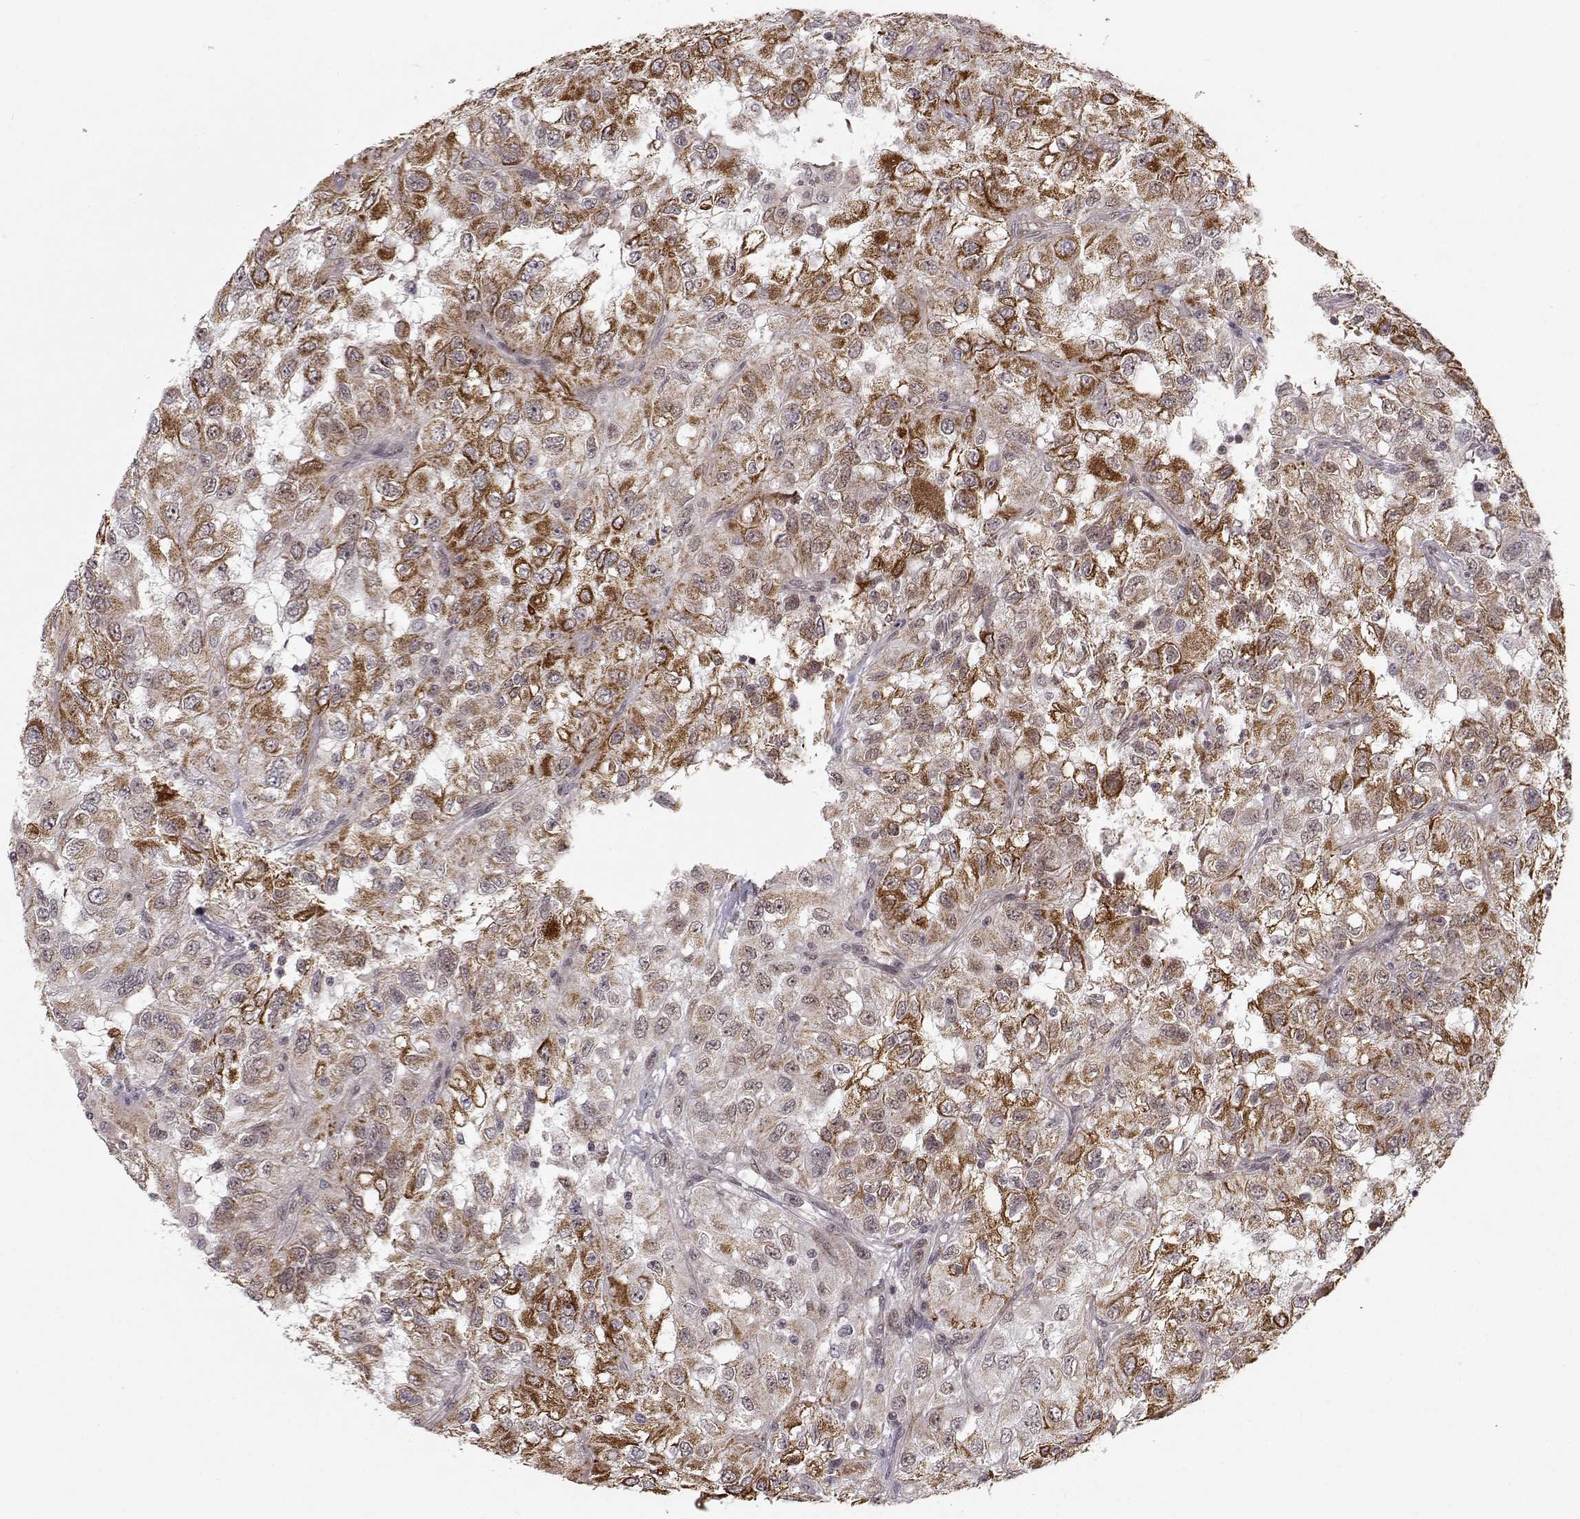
{"staining": {"intensity": "strong", "quantity": ">75%", "location": "cytoplasmic/membranous"}, "tissue": "renal cancer", "cell_type": "Tumor cells", "image_type": "cancer", "snomed": [{"axis": "morphology", "description": "Adenocarcinoma, NOS"}, {"axis": "topography", "description": "Kidney"}], "caption": "High-magnification brightfield microscopy of renal adenocarcinoma stained with DAB (brown) and counterstained with hematoxylin (blue). tumor cells exhibit strong cytoplasmic/membranous positivity is appreciated in approximately>75% of cells.", "gene": "RAI1", "patient": {"sex": "male", "age": 64}}